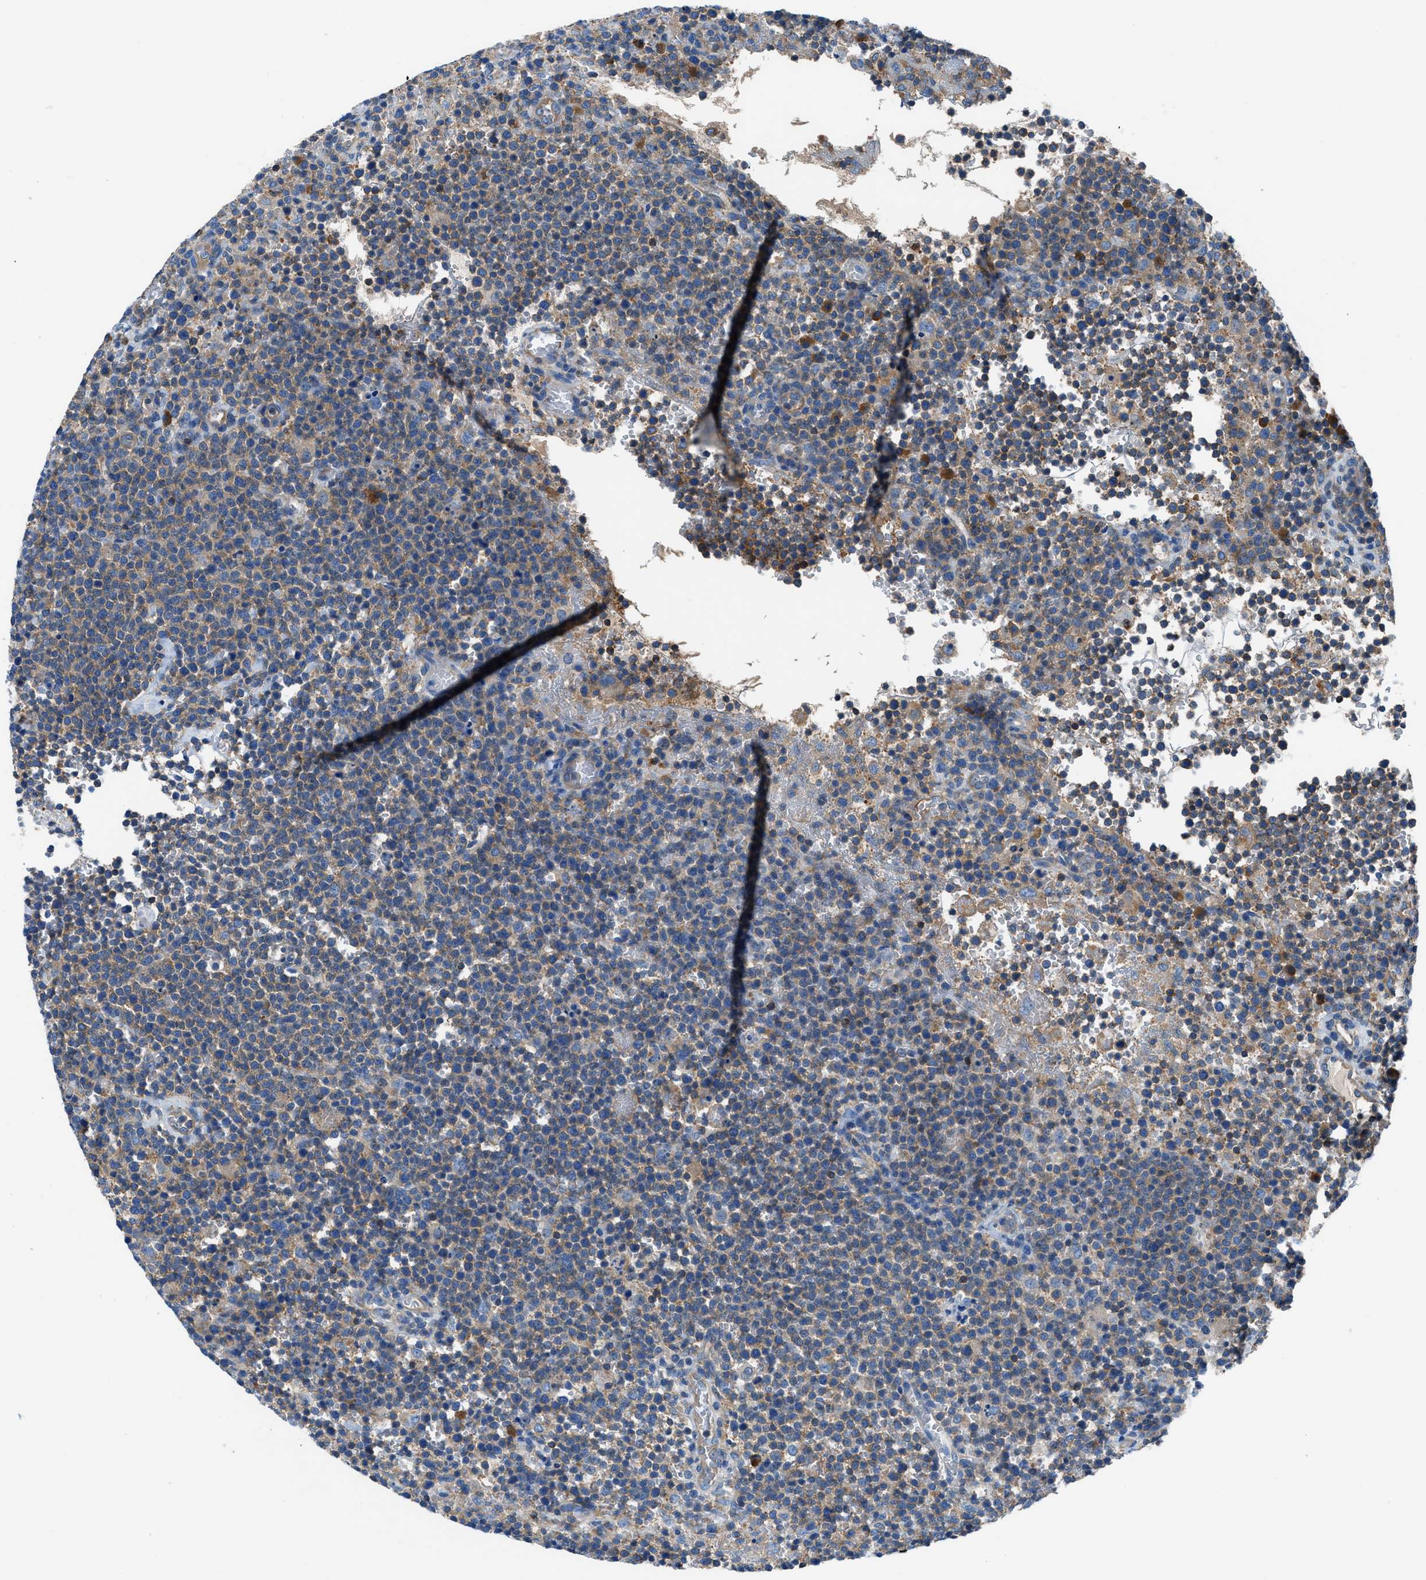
{"staining": {"intensity": "weak", "quantity": "25%-75%", "location": "cytoplasmic/membranous"}, "tissue": "lymphoma", "cell_type": "Tumor cells", "image_type": "cancer", "snomed": [{"axis": "morphology", "description": "Malignant lymphoma, non-Hodgkin's type, High grade"}, {"axis": "topography", "description": "Lymph node"}], "caption": "This photomicrograph demonstrates immunohistochemistry staining of high-grade malignant lymphoma, non-Hodgkin's type, with low weak cytoplasmic/membranous positivity in approximately 25%-75% of tumor cells.", "gene": "SARS1", "patient": {"sex": "male", "age": 61}}